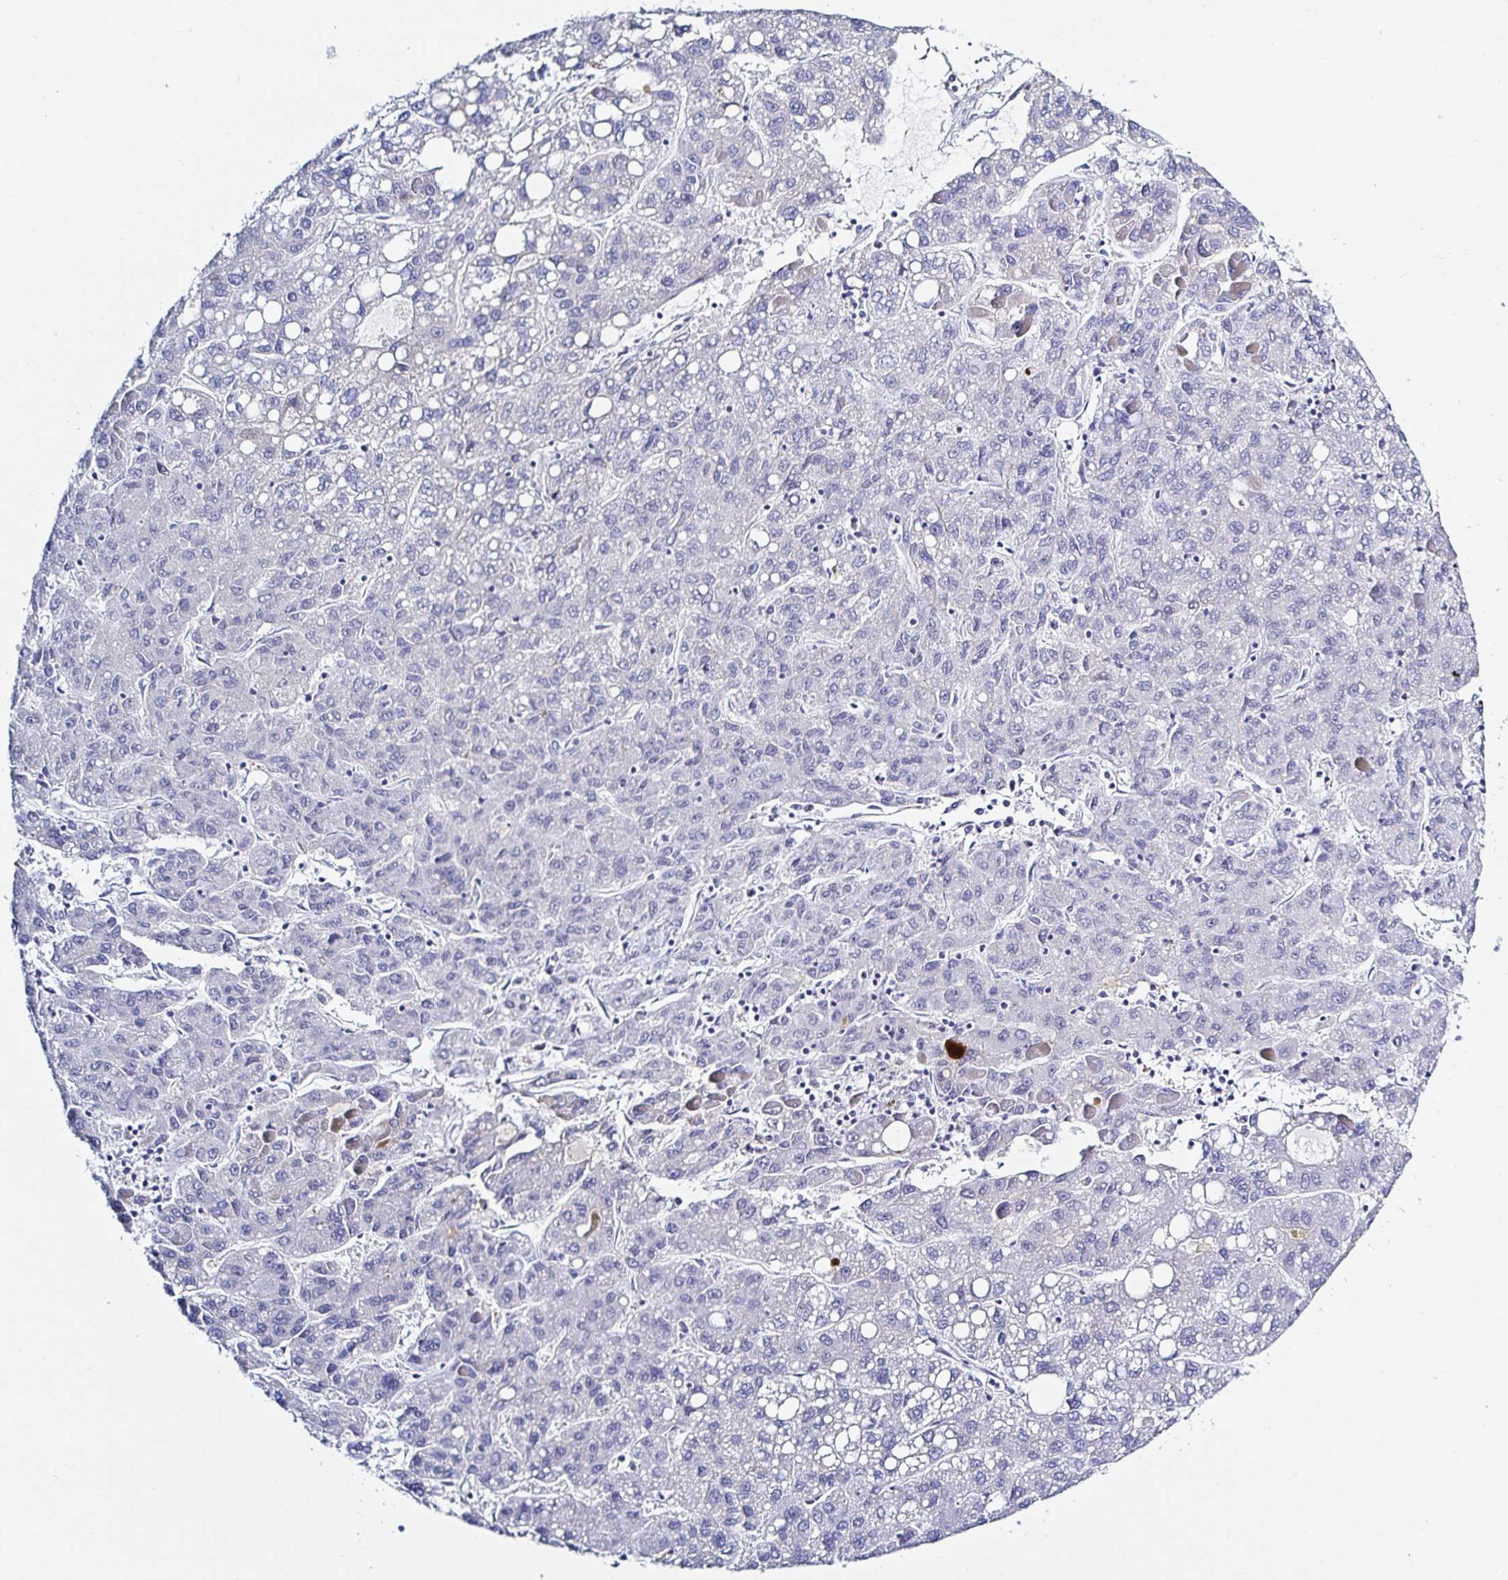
{"staining": {"intensity": "negative", "quantity": "none", "location": "none"}, "tissue": "liver cancer", "cell_type": "Tumor cells", "image_type": "cancer", "snomed": [{"axis": "morphology", "description": "Carcinoma, Hepatocellular, NOS"}, {"axis": "topography", "description": "Liver"}], "caption": "IHC image of human liver cancer stained for a protein (brown), which displays no positivity in tumor cells. Nuclei are stained in blue.", "gene": "OR10K1", "patient": {"sex": "female", "age": 82}}